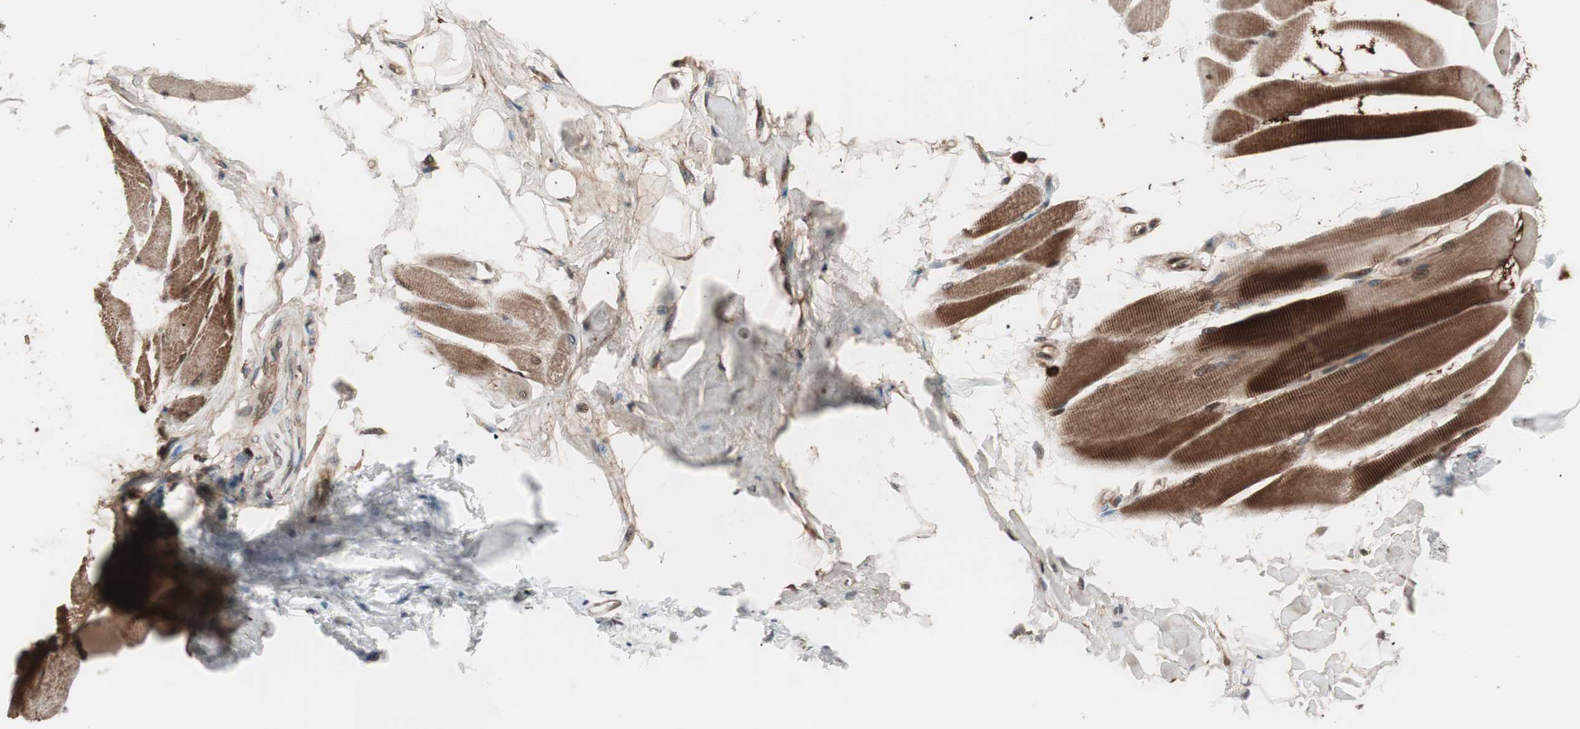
{"staining": {"intensity": "strong", "quantity": ">75%", "location": "cytoplasmic/membranous,nuclear"}, "tissue": "skeletal muscle", "cell_type": "Myocytes", "image_type": "normal", "snomed": [{"axis": "morphology", "description": "Normal tissue, NOS"}, {"axis": "topography", "description": "Skeletal muscle"}, {"axis": "topography", "description": "Peripheral nerve tissue"}], "caption": "Immunohistochemical staining of benign human skeletal muscle reveals high levels of strong cytoplasmic/membranous,nuclear positivity in about >75% of myocytes.", "gene": "PRKG2", "patient": {"sex": "female", "age": 84}}